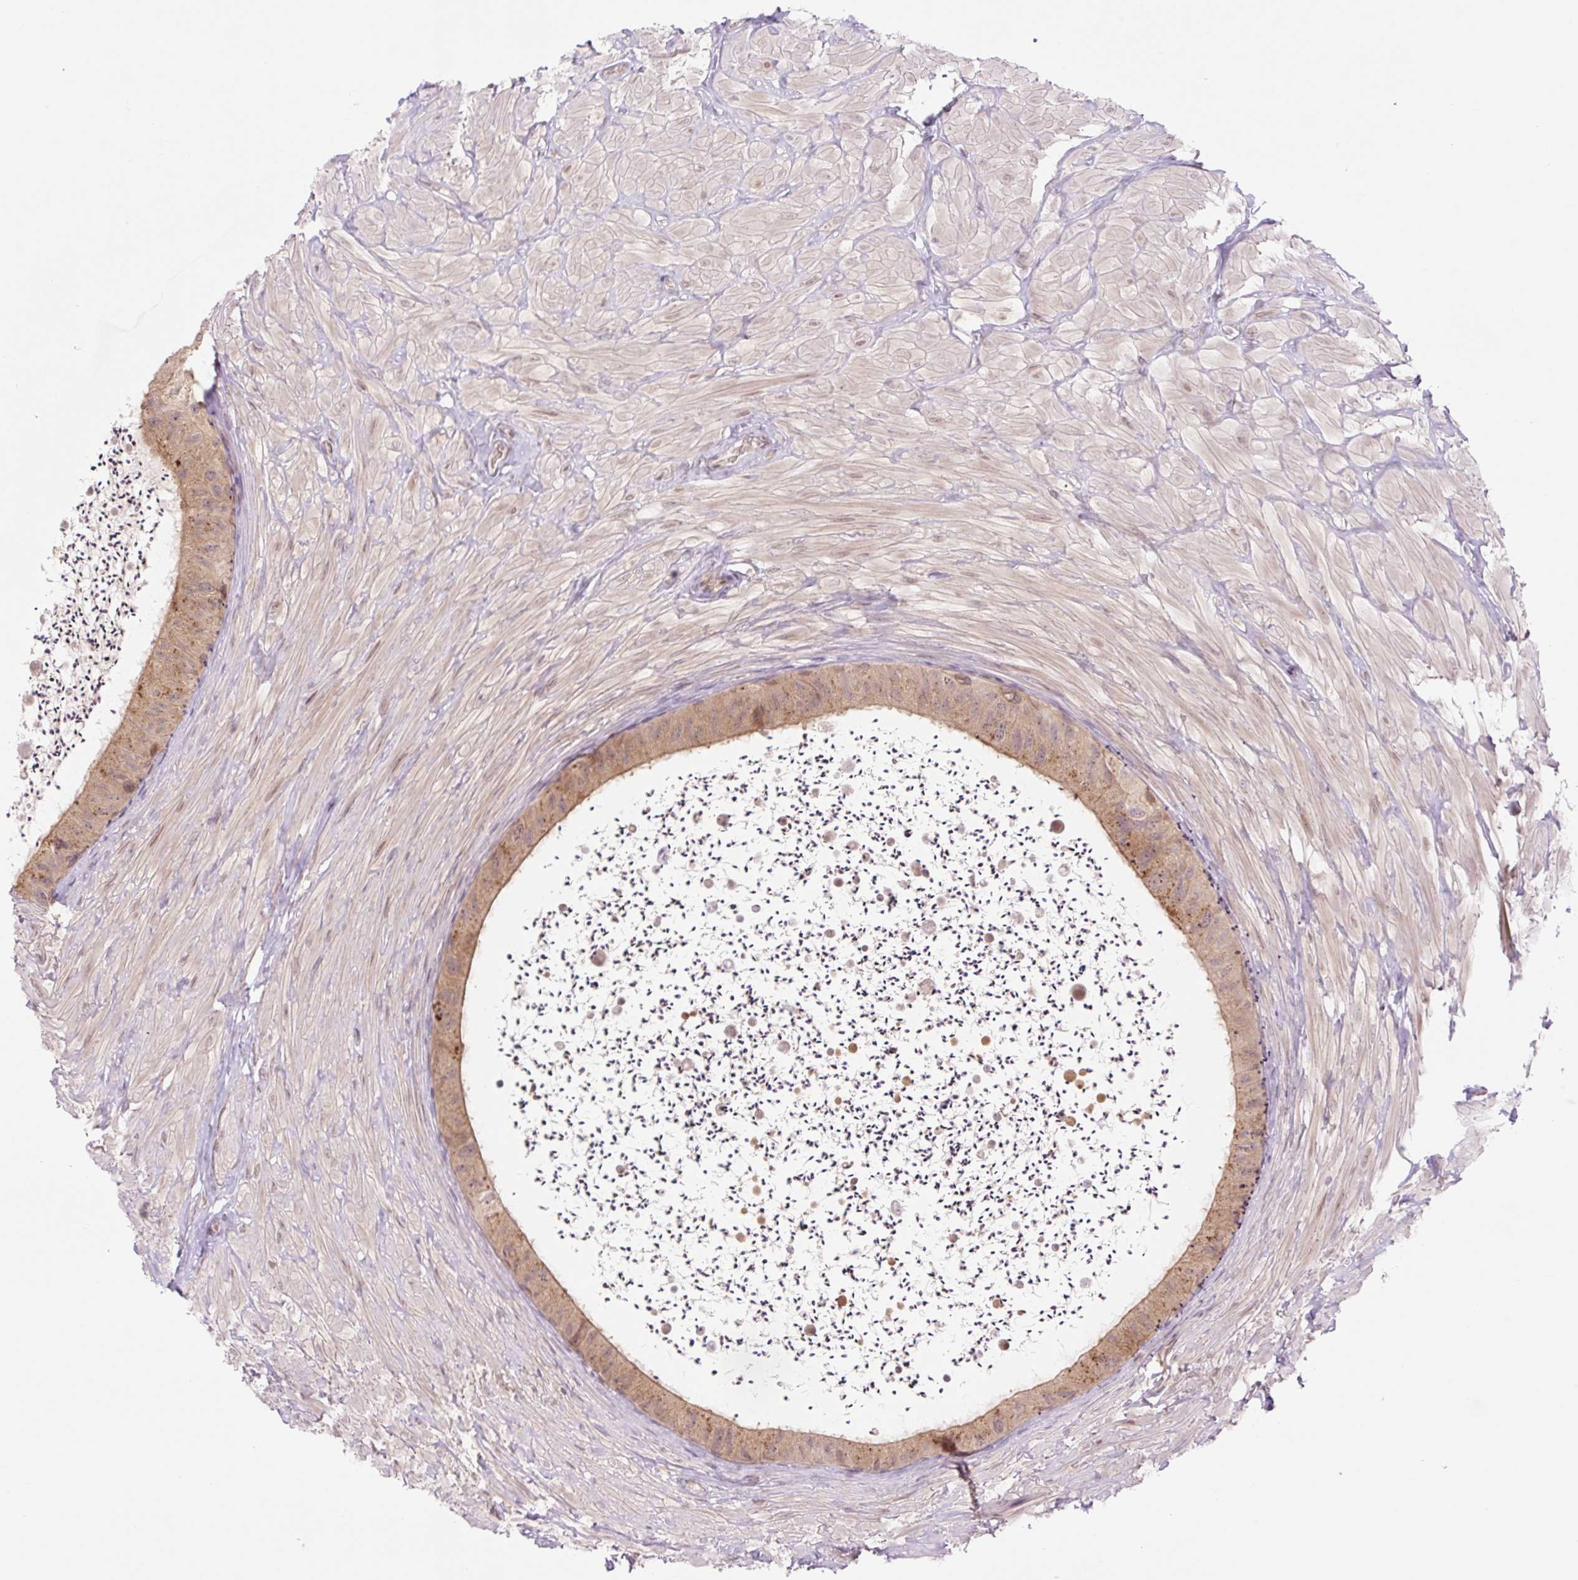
{"staining": {"intensity": "moderate", "quantity": ">75%", "location": "cytoplasmic/membranous,nuclear"}, "tissue": "epididymis", "cell_type": "Glandular cells", "image_type": "normal", "snomed": [{"axis": "morphology", "description": "Normal tissue, NOS"}, {"axis": "topography", "description": "Epididymis"}, {"axis": "topography", "description": "Peripheral nerve tissue"}], "caption": "Moderate cytoplasmic/membranous,nuclear staining is present in about >75% of glandular cells in benign epididymis. The protein of interest is stained brown, and the nuclei are stained in blue (DAB IHC with brightfield microscopy, high magnification).", "gene": "VPS25", "patient": {"sex": "male", "age": 32}}